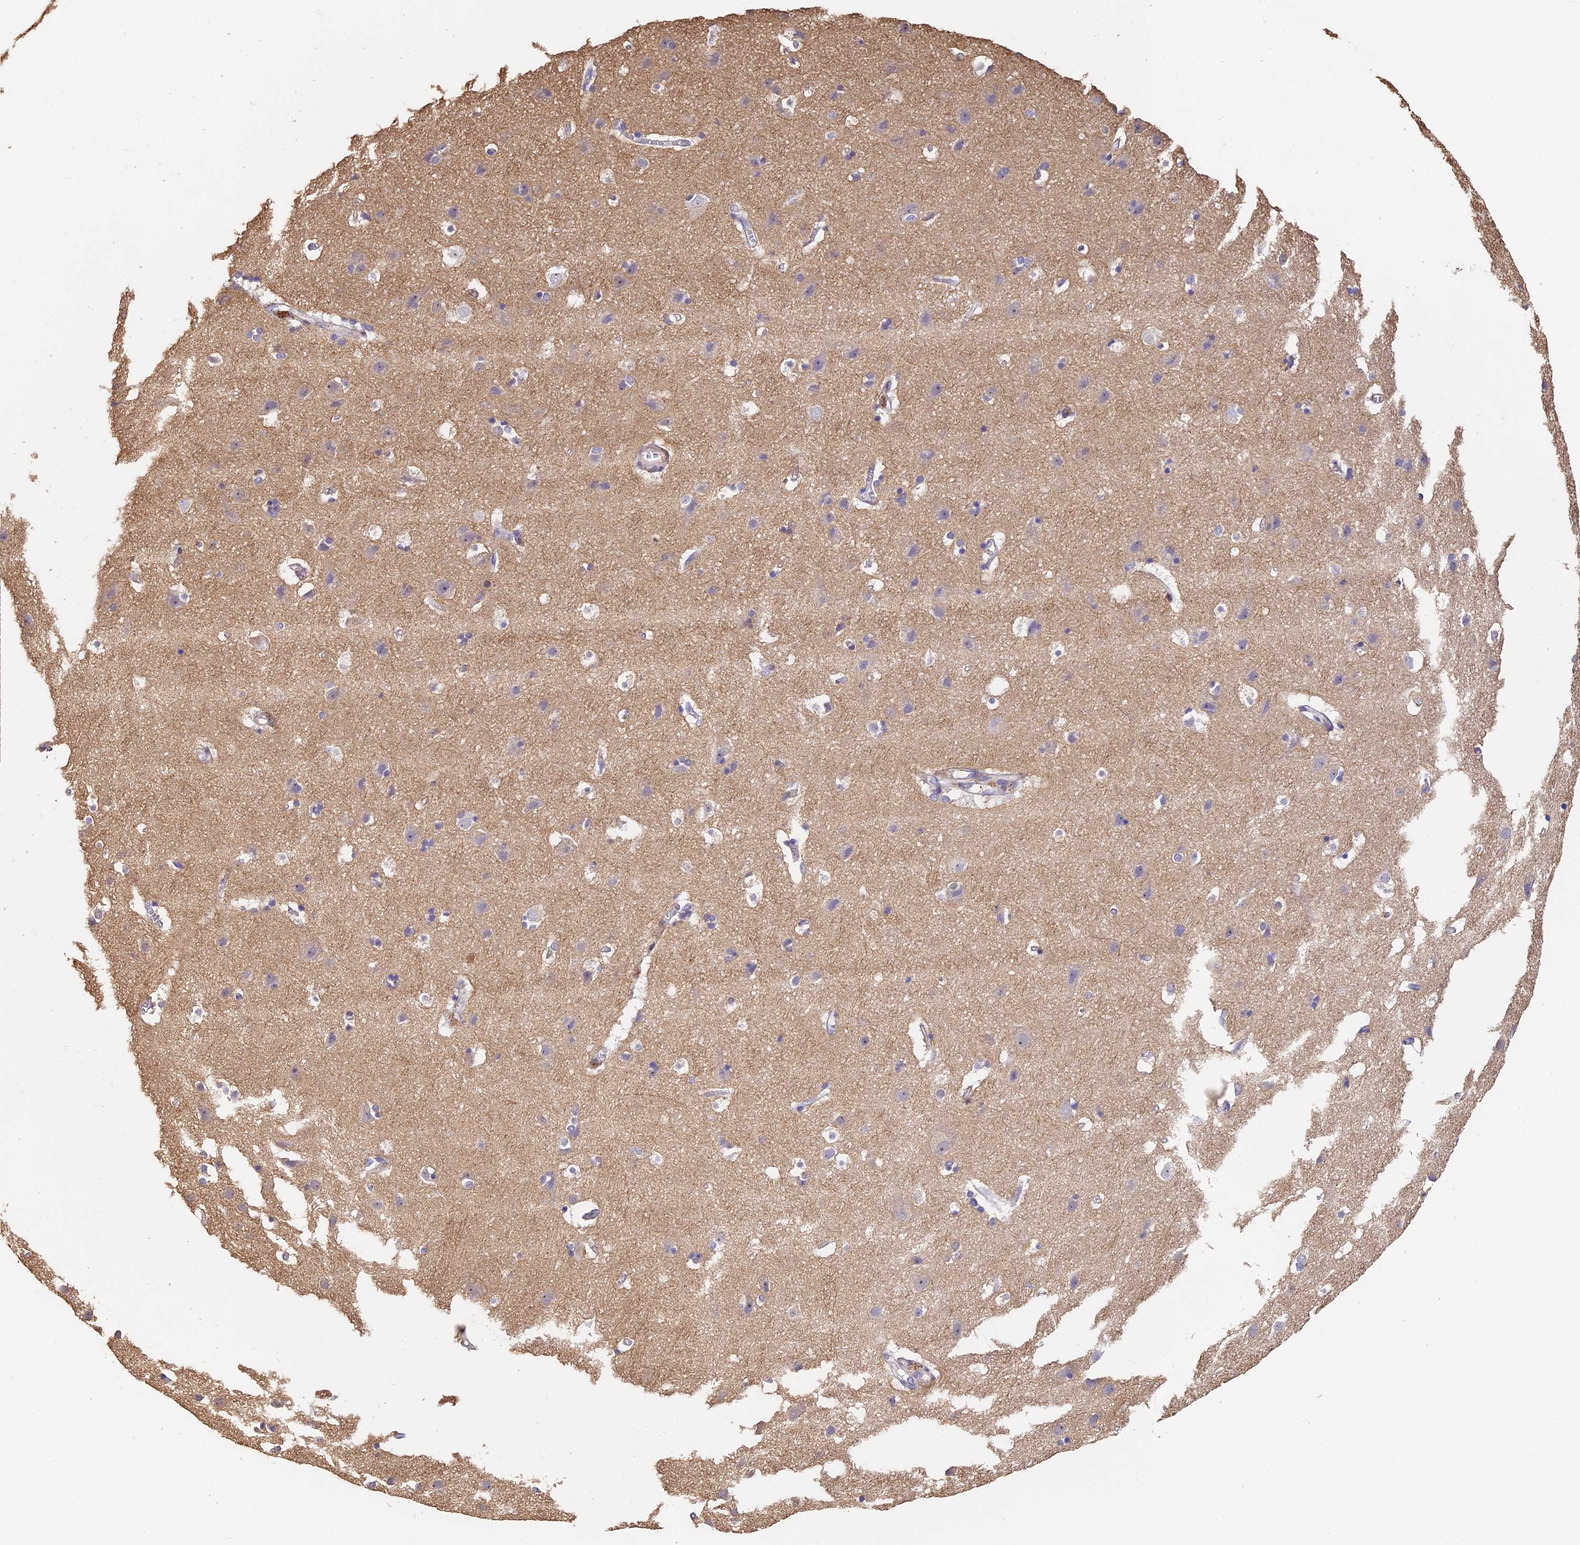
{"staining": {"intensity": "negative", "quantity": "none", "location": "none"}, "tissue": "cerebral cortex", "cell_type": "Endothelial cells", "image_type": "normal", "snomed": [{"axis": "morphology", "description": "Normal tissue, NOS"}, {"axis": "topography", "description": "Cerebral cortex"}], "caption": "There is no significant expression in endothelial cells of cerebral cortex.", "gene": "SLC11A1", "patient": {"sex": "male", "age": 54}}